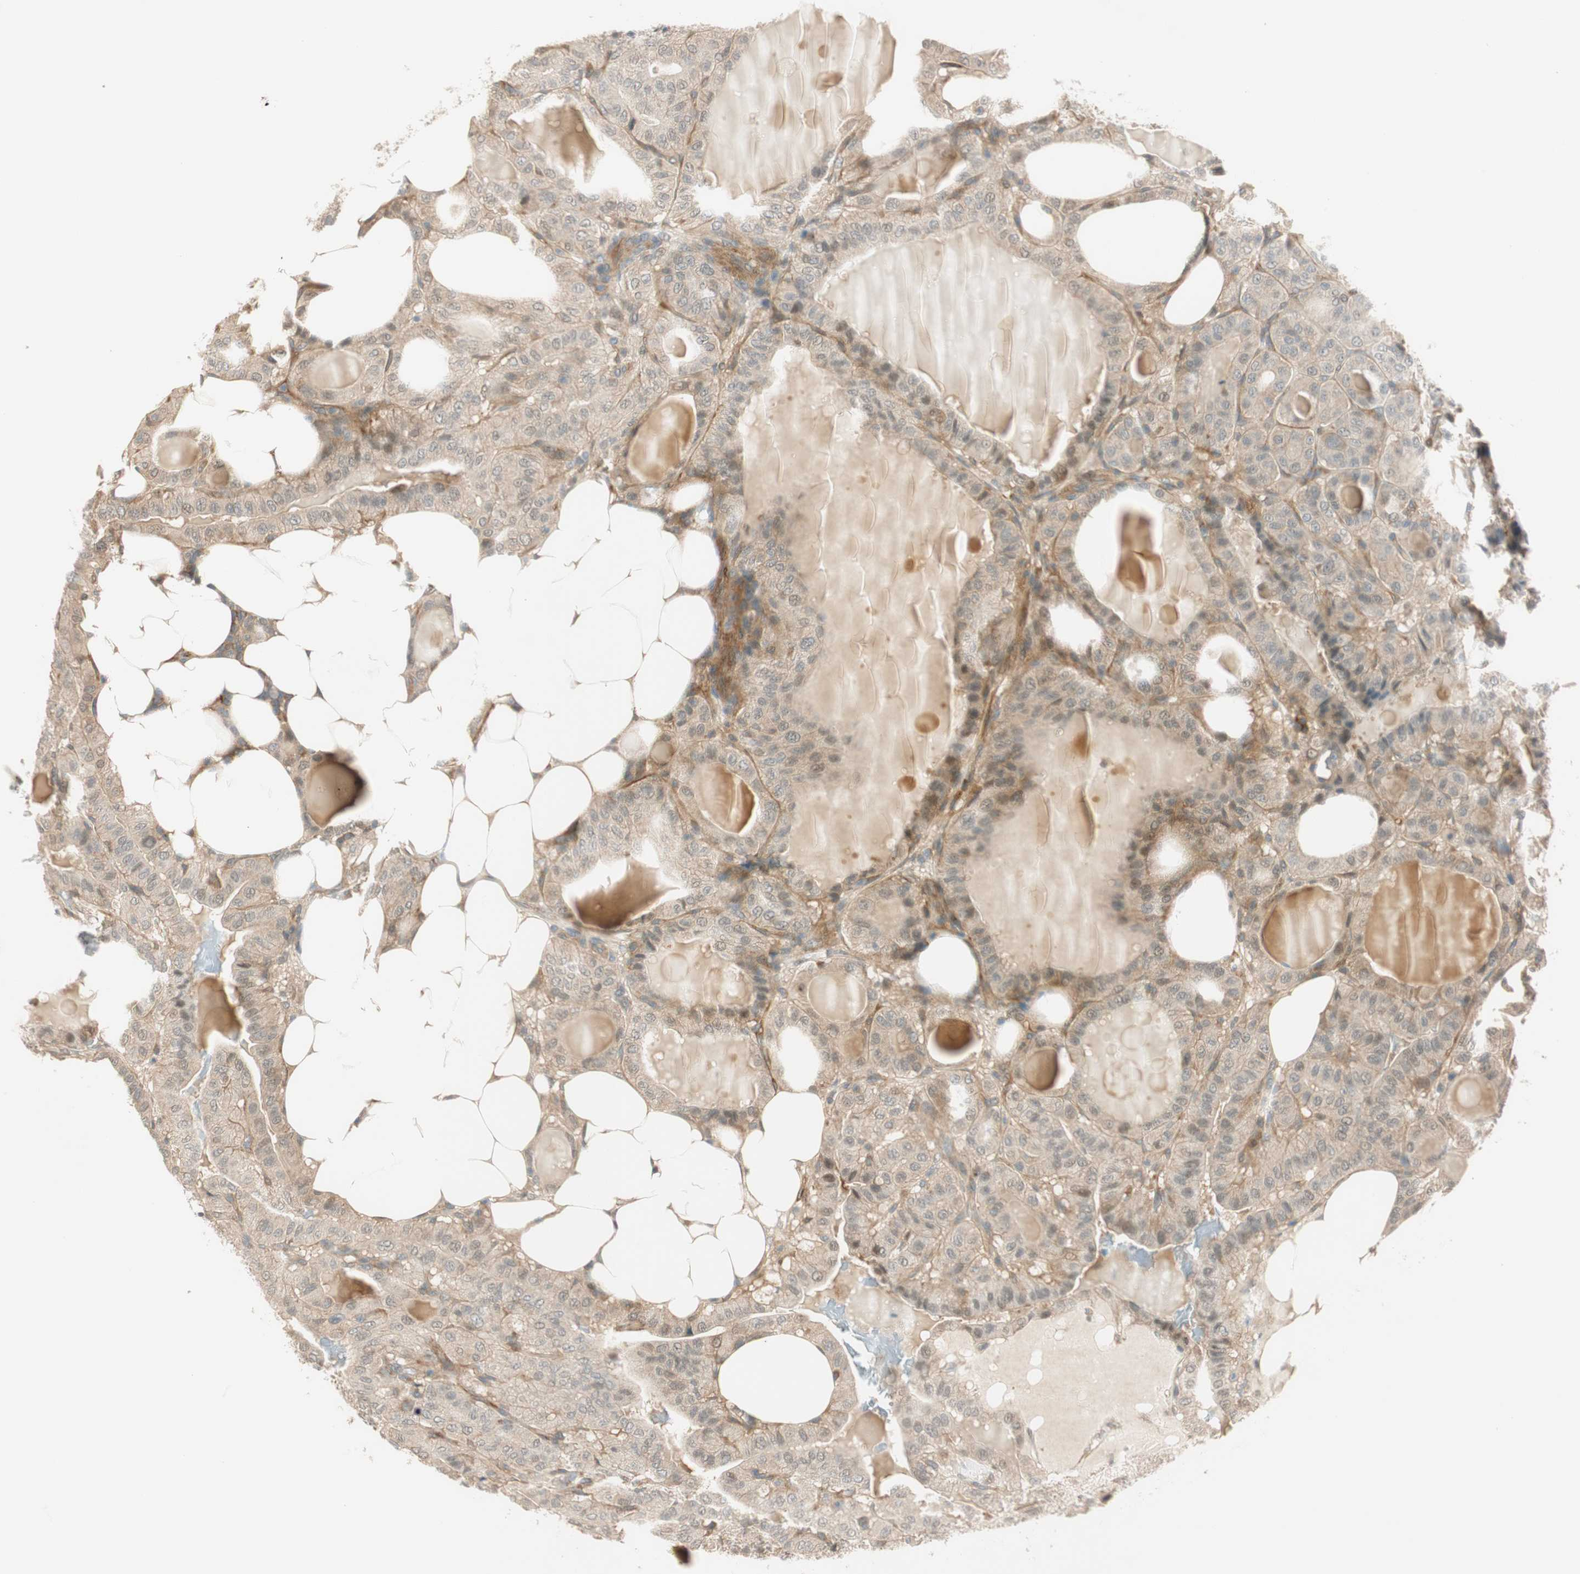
{"staining": {"intensity": "moderate", "quantity": ">75%", "location": "cytoplasmic/membranous"}, "tissue": "thyroid cancer", "cell_type": "Tumor cells", "image_type": "cancer", "snomed": [{"axis": "morphology", "description": "Papillary adenocarcinoma, NOS"}, {"axis": "topography", "description": "Thyroid gland"}], "caption": "A brown stain labels moderate cytoplasmic/membranous expression of a protein in thyroid cancer (papillary adenocarcinoma) tumor cells.", "gene": "PSMD8", "patient": {"sex": "male", "age": 77}}